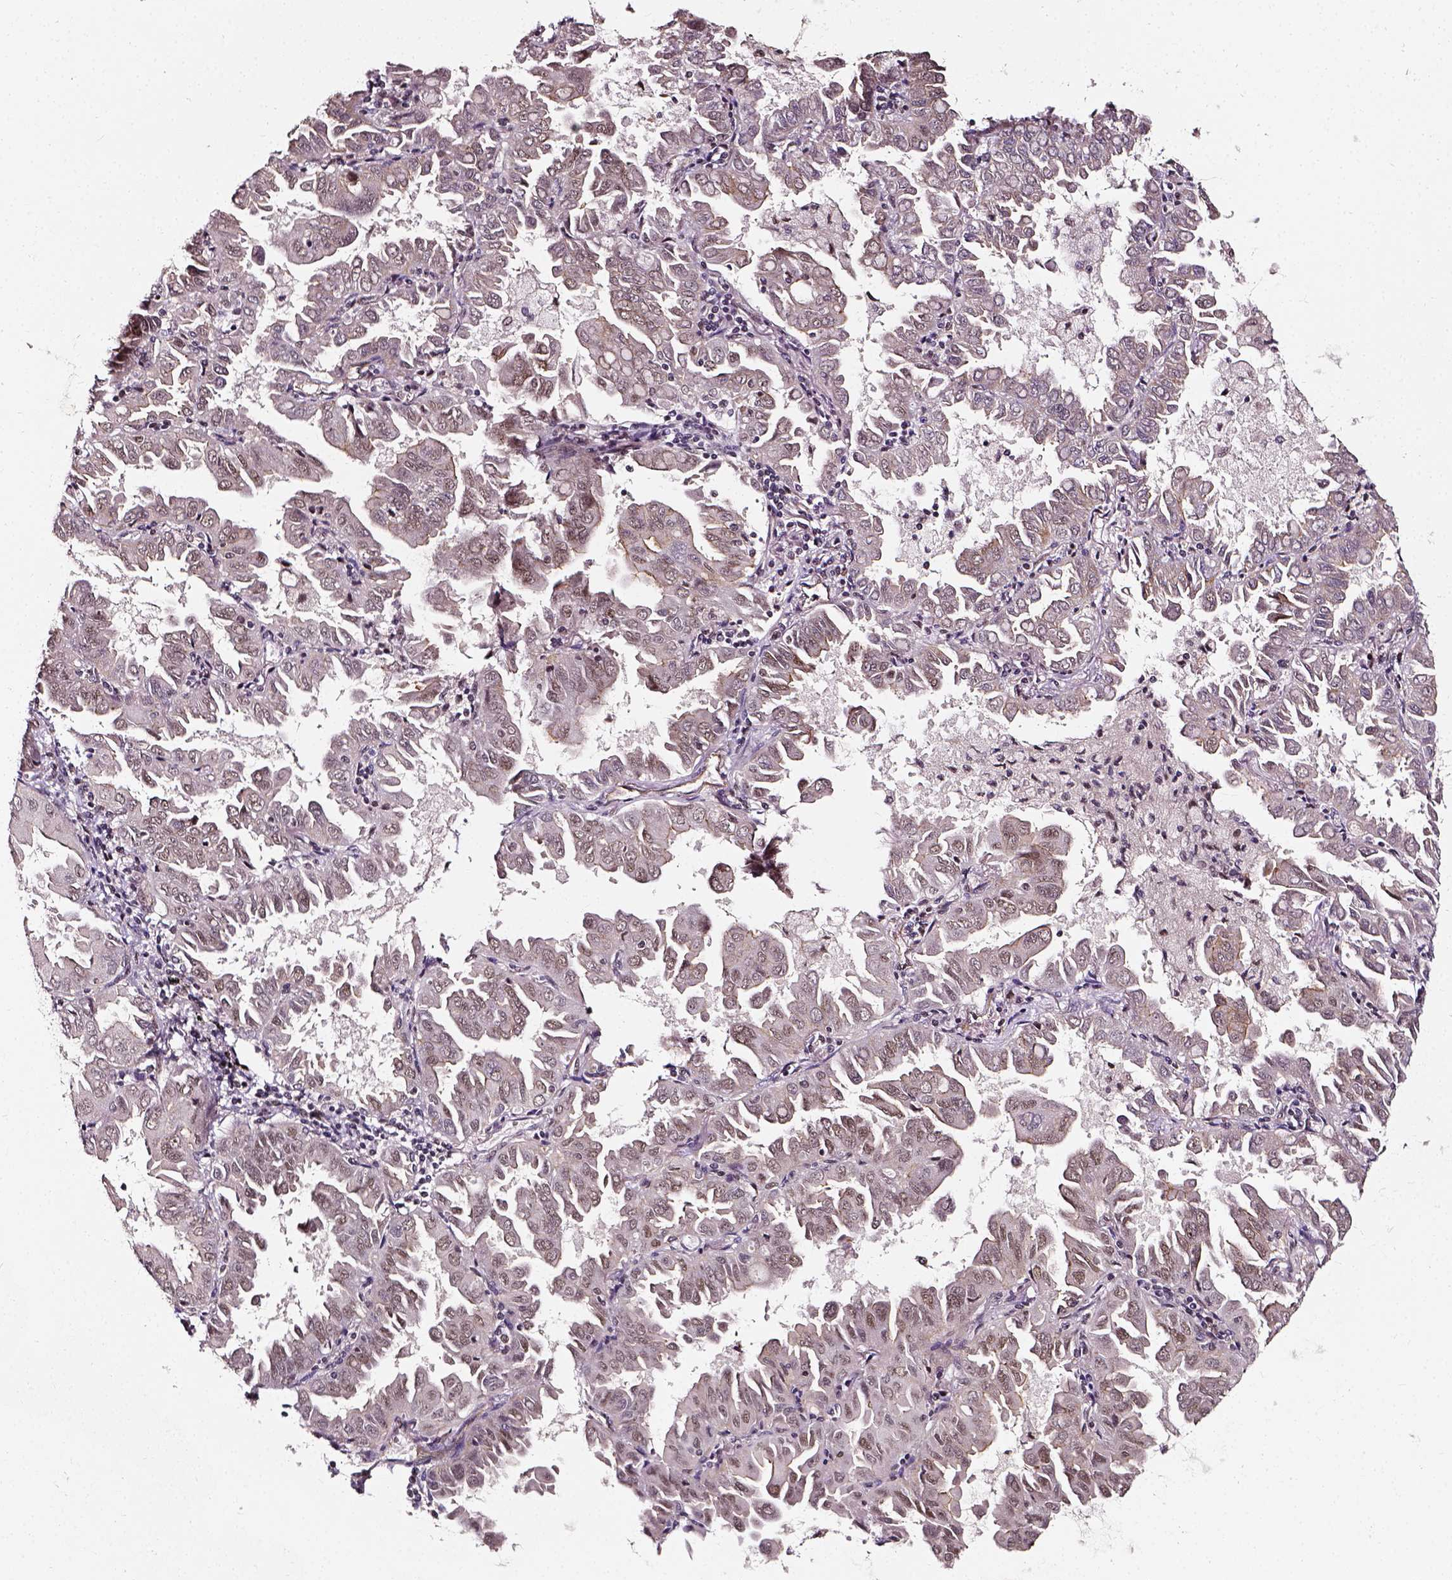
{"staining": {"intensity": "weak", "quantity": "25%-75%", "location": "nuclear"}, "tissue": "lung cancer", "cell_type": "Tumor cells", "image_type": "cancer", "snomed": [{"axis": "morphology", "description": "Adenocarcinoma, NOS"}, {"axis": "topography", "description": "Lung"}], "caption": "Protein expression analysis of human lung cancer reveals weak nuclear staining in approximately 25%-75% of tumor cells.", "gene": "NACC1", "patient": {"sex": "male", "age": 64}}